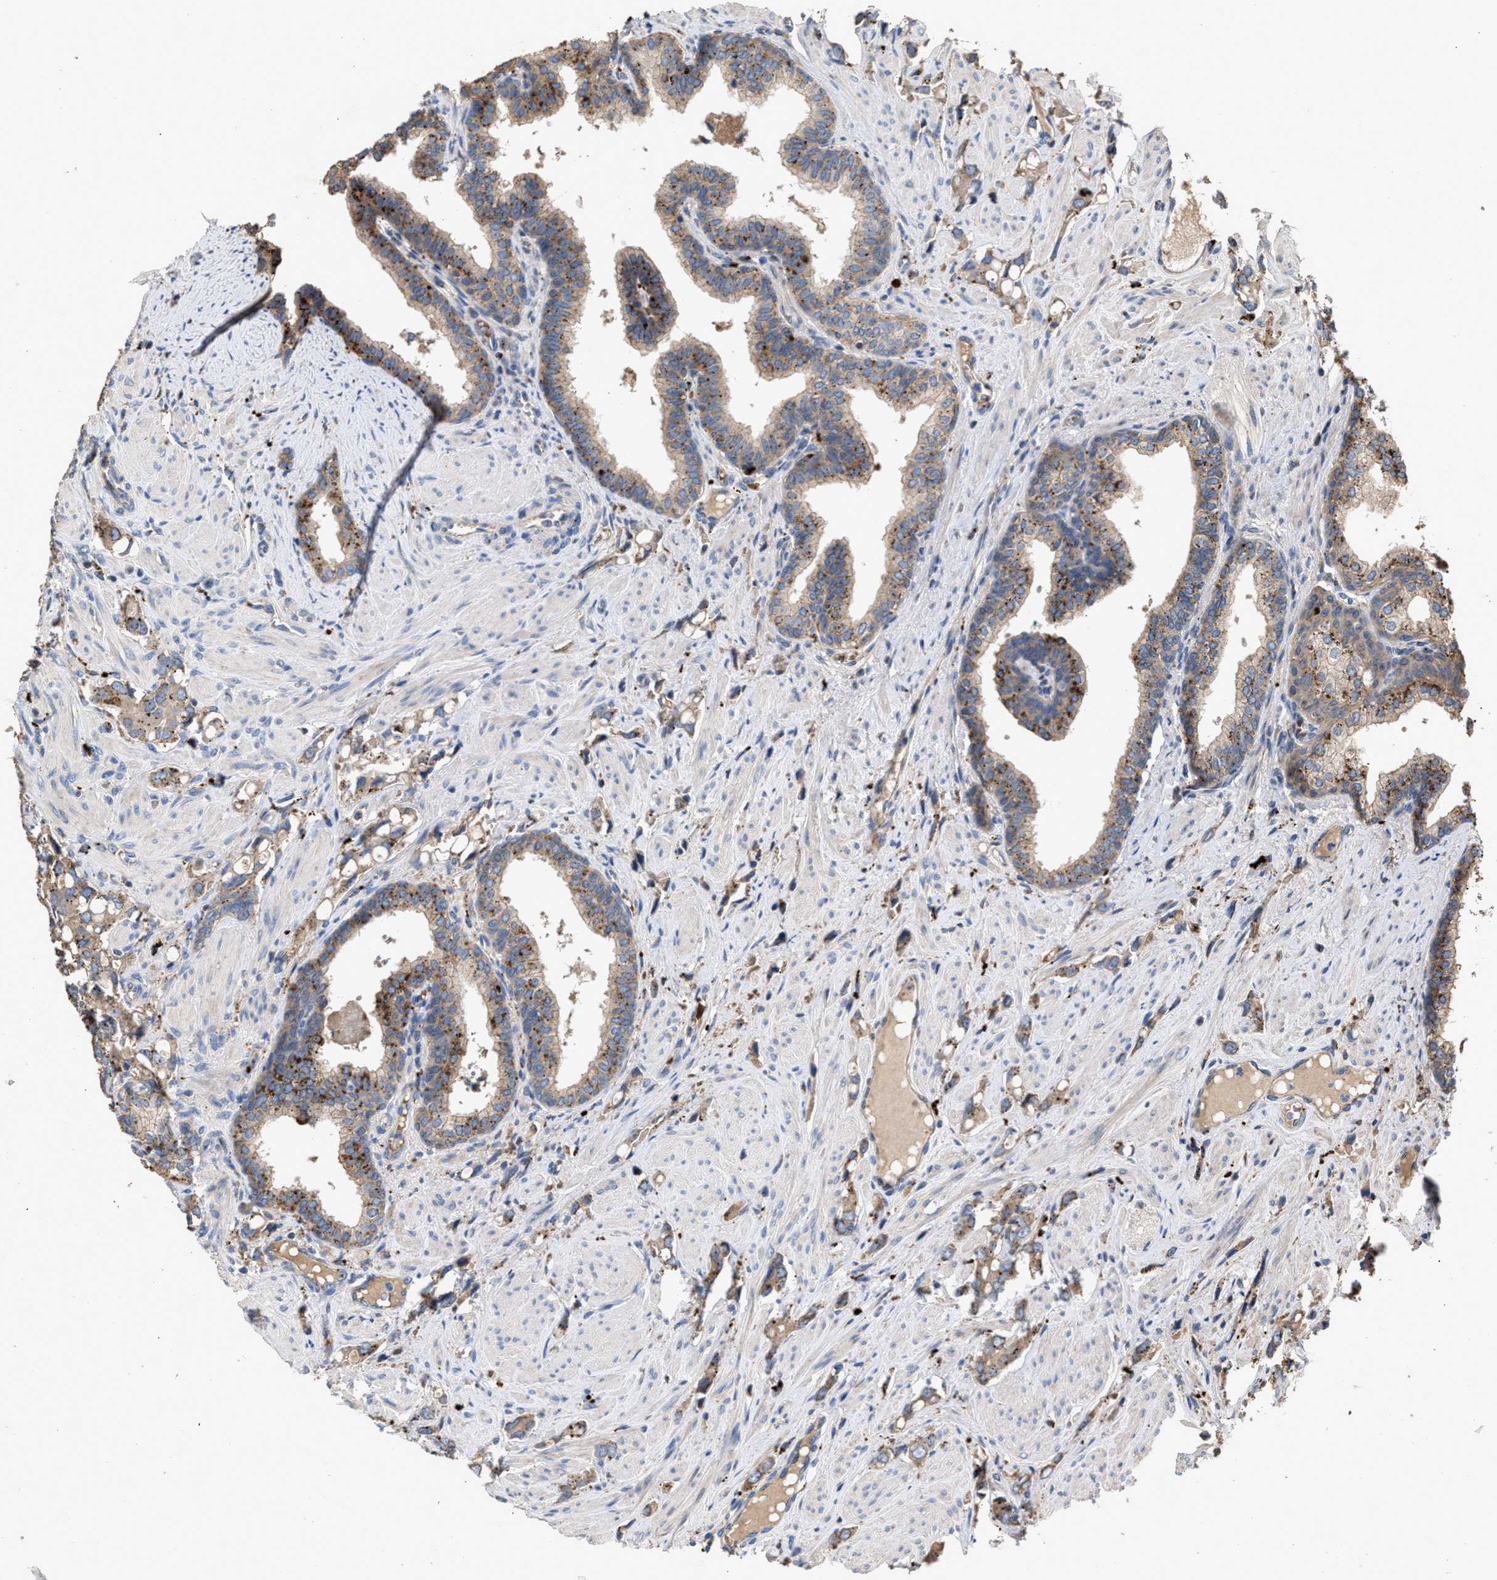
{"staining": {"intensity": "moderate", "quantity": ">75%", "location": "cytoplasmic/membranous"}, "tissue": "prostate cancer", "cell_type": "Tumor cells", "image_type": "cancer", "snomed": [{"axis": "morphology", "description": "Adenocarcinoma, High grade"}, {"axis": "topography", "description": "Prostate"}], "caption": "IHC micrograph of human prostate cancer stained for a protein (brown), which displays medium levels of moderate cytoplasmic/membranous expression in about >75% of tumor cells.", "gene": "ELMO3", "patient": {"sex": "male", "age": 52}}